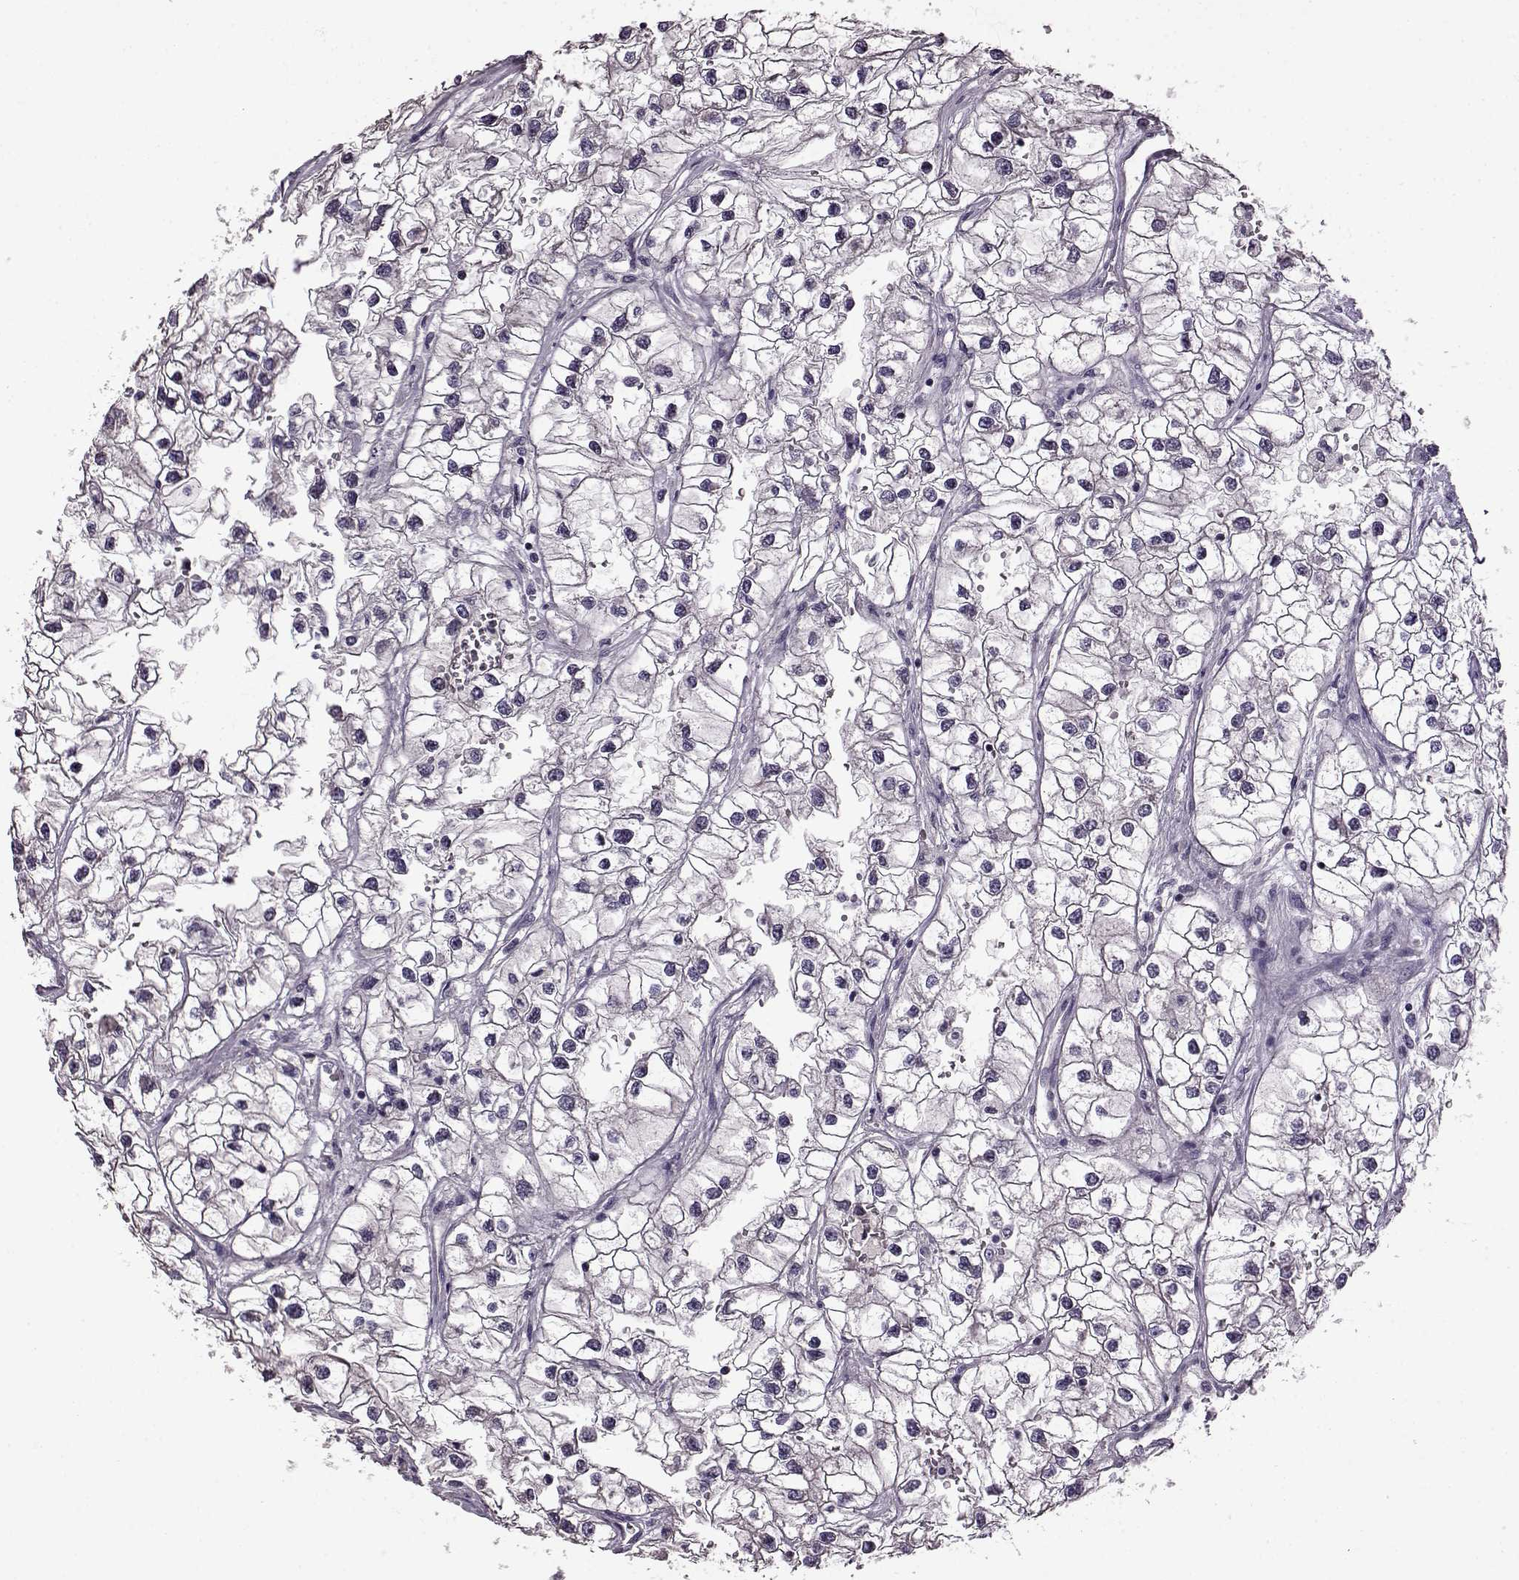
{"staining": {"intensity": "negative", "quantity": "none", "location": "none"}, "tissue": "renal cancer", "cell_type": "Tumor cells", "image_type": "cancer", "snomed": [{"axis": "morphology", "description": "Adenocarcinoma, NOS"}, {"axis": "topography", "description": "Kidney"}], "caption": "Renal cancer (adenocarcinoma) was stained to show a protein in brown. There is no significant expression in tumor cells.", "gene": "EDDM3B", "patient": {"sex": "male", "age": 59}}